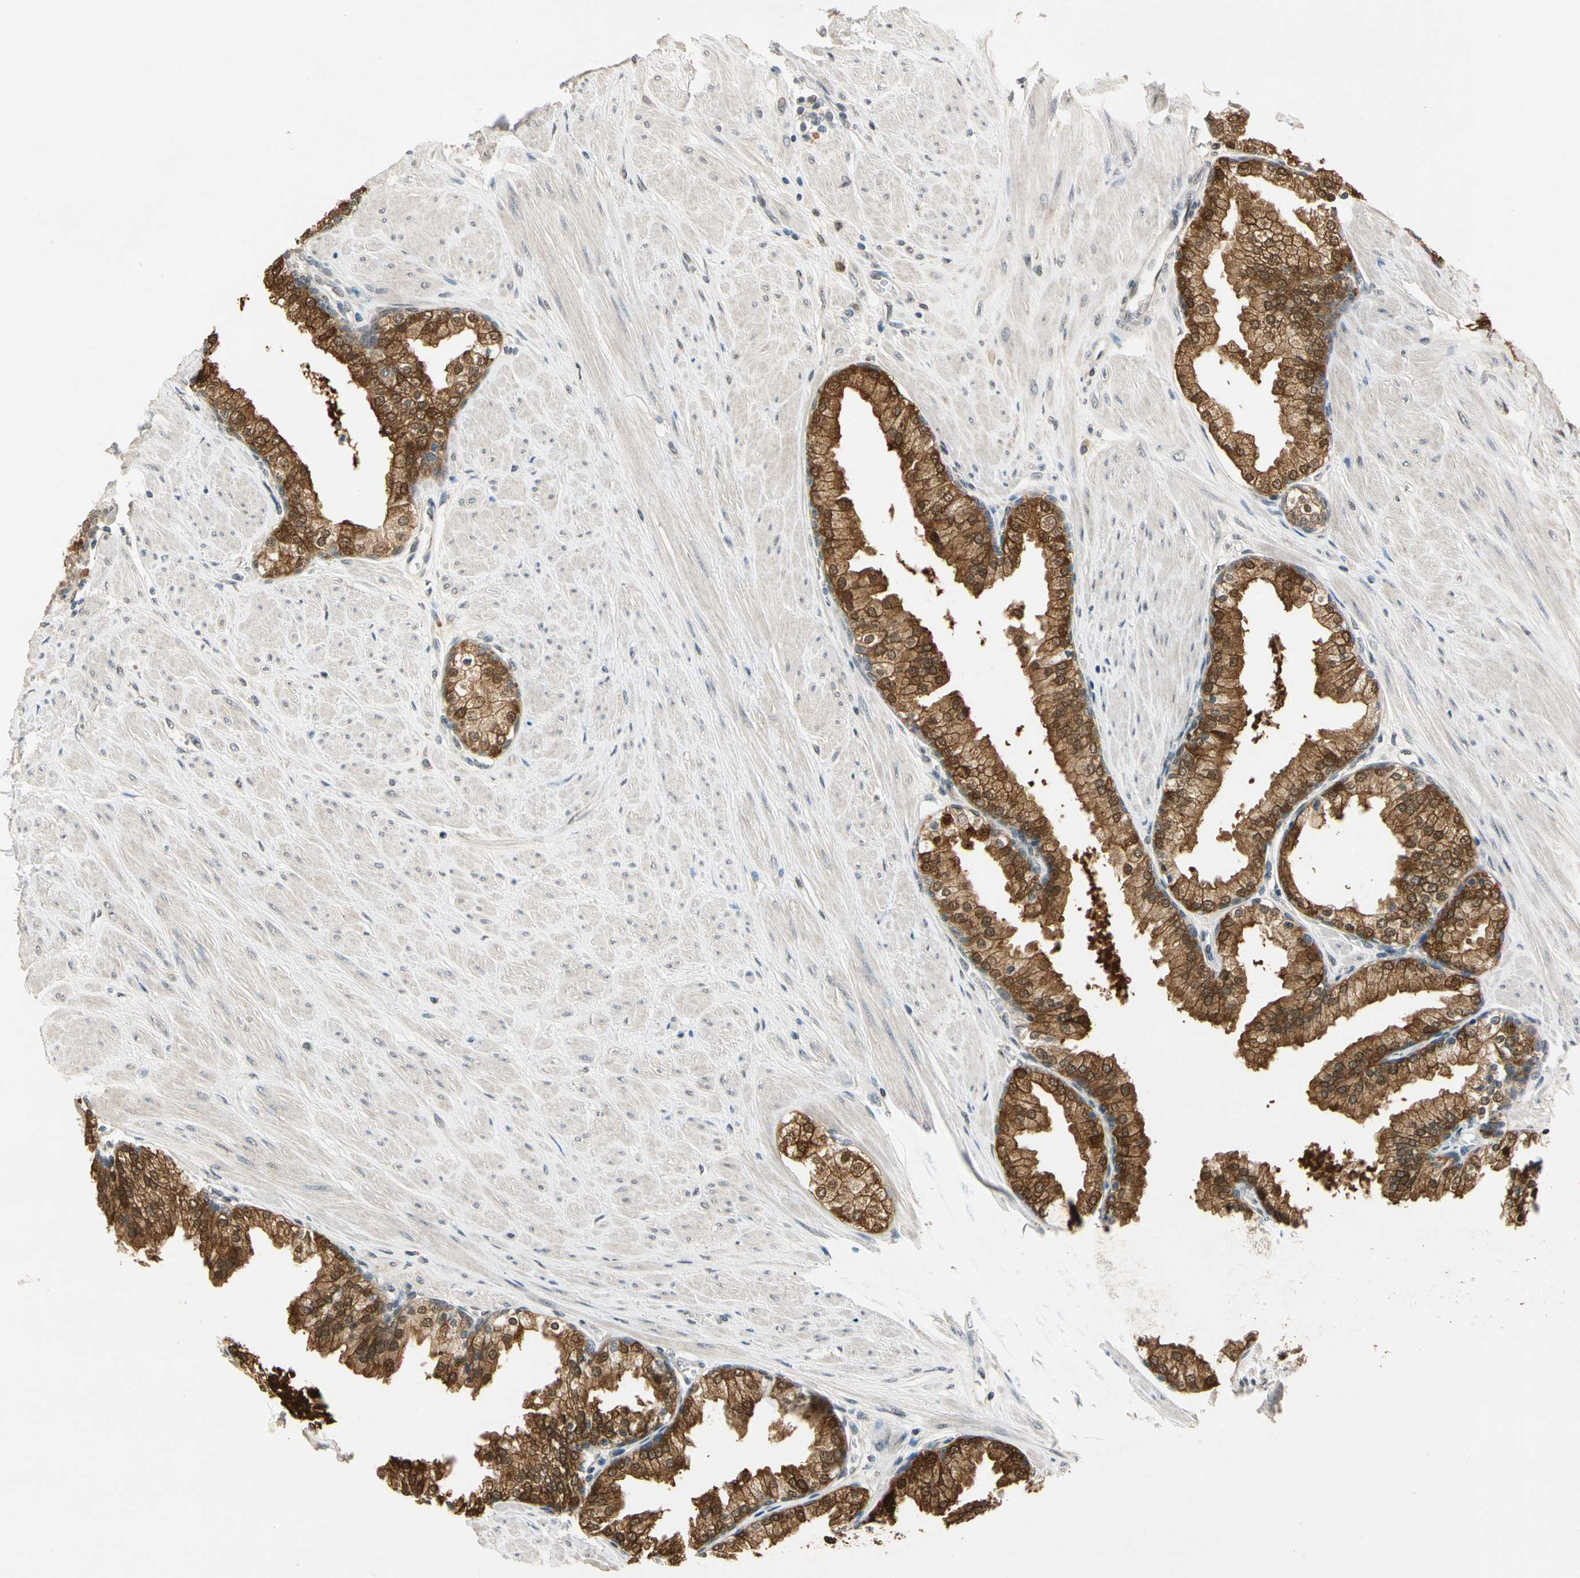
{"staining": {"intensity": "strong", "quantity": ">75%", "location": "cytoplasmic/membranous,nuclear"}, "tissue": "prostate", "cell_type": "Glandular cells", "image_type": "normal", "snomed": [{"axis": "morphology", "description": "Normal tissue, NOS"}, {"axis": "topography", "description": "Prostate"}], "caption": "The photomicrograph displays staining of benign prostate, revealing strong cytoplasmic/membranous,nuclear protein staining (brown color) within glandular cells. (IHC, brightfield microscopy, high magnification).", "gene": "RIOX2", "patient": {"sex": "male", "age": 51}}